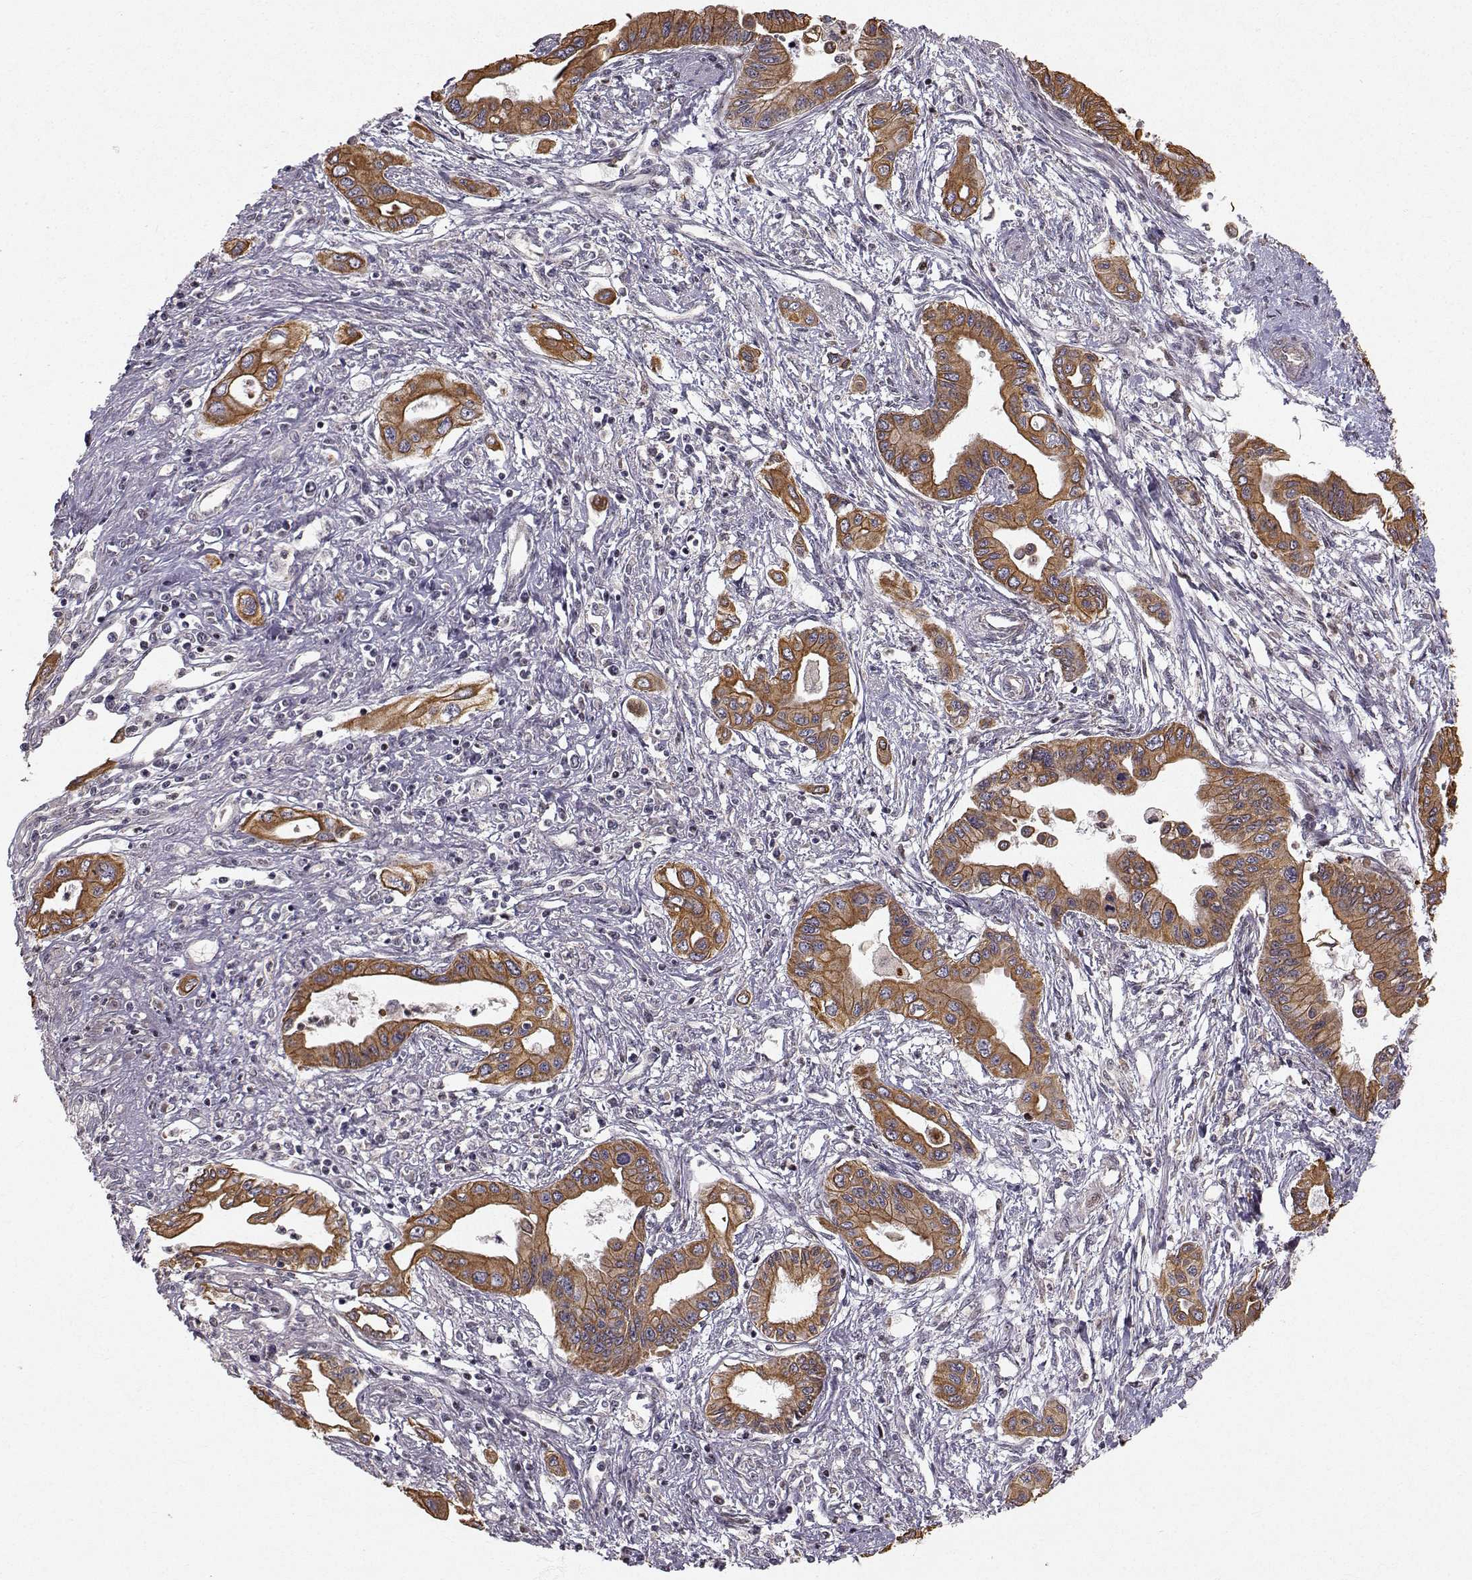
{"staining": {"intensity": "strong", "quantity": ">75%", "location": "cytoplasmic/membranous"}, "tissue": "pancreatic cancer", "cell_type": "Tumor cells", "image_type": "cancer", "snomed": [{"axis": "morphology", "description": "Adenocarcinoma, NOS"}, {"axis": "topography", "description": "Pancreas"}], "caption": "High-magnification brightfield microscopy of pancreatic cancer (adenocarcinoma) stained with DAB (3,3'-diaminobenzidine) (brown) and counterstained with hematoxylin (blue). tumor cells exhibit strong cytoplasmic/membranous staining is seen in approximately>75% of cells. The protein is stained brown, and the nuclei are stained in blue (DAB IHC with brightfield microscopy, high magnification).", "gene": "APC", "patient": {"sex": "female", "age": 62}}